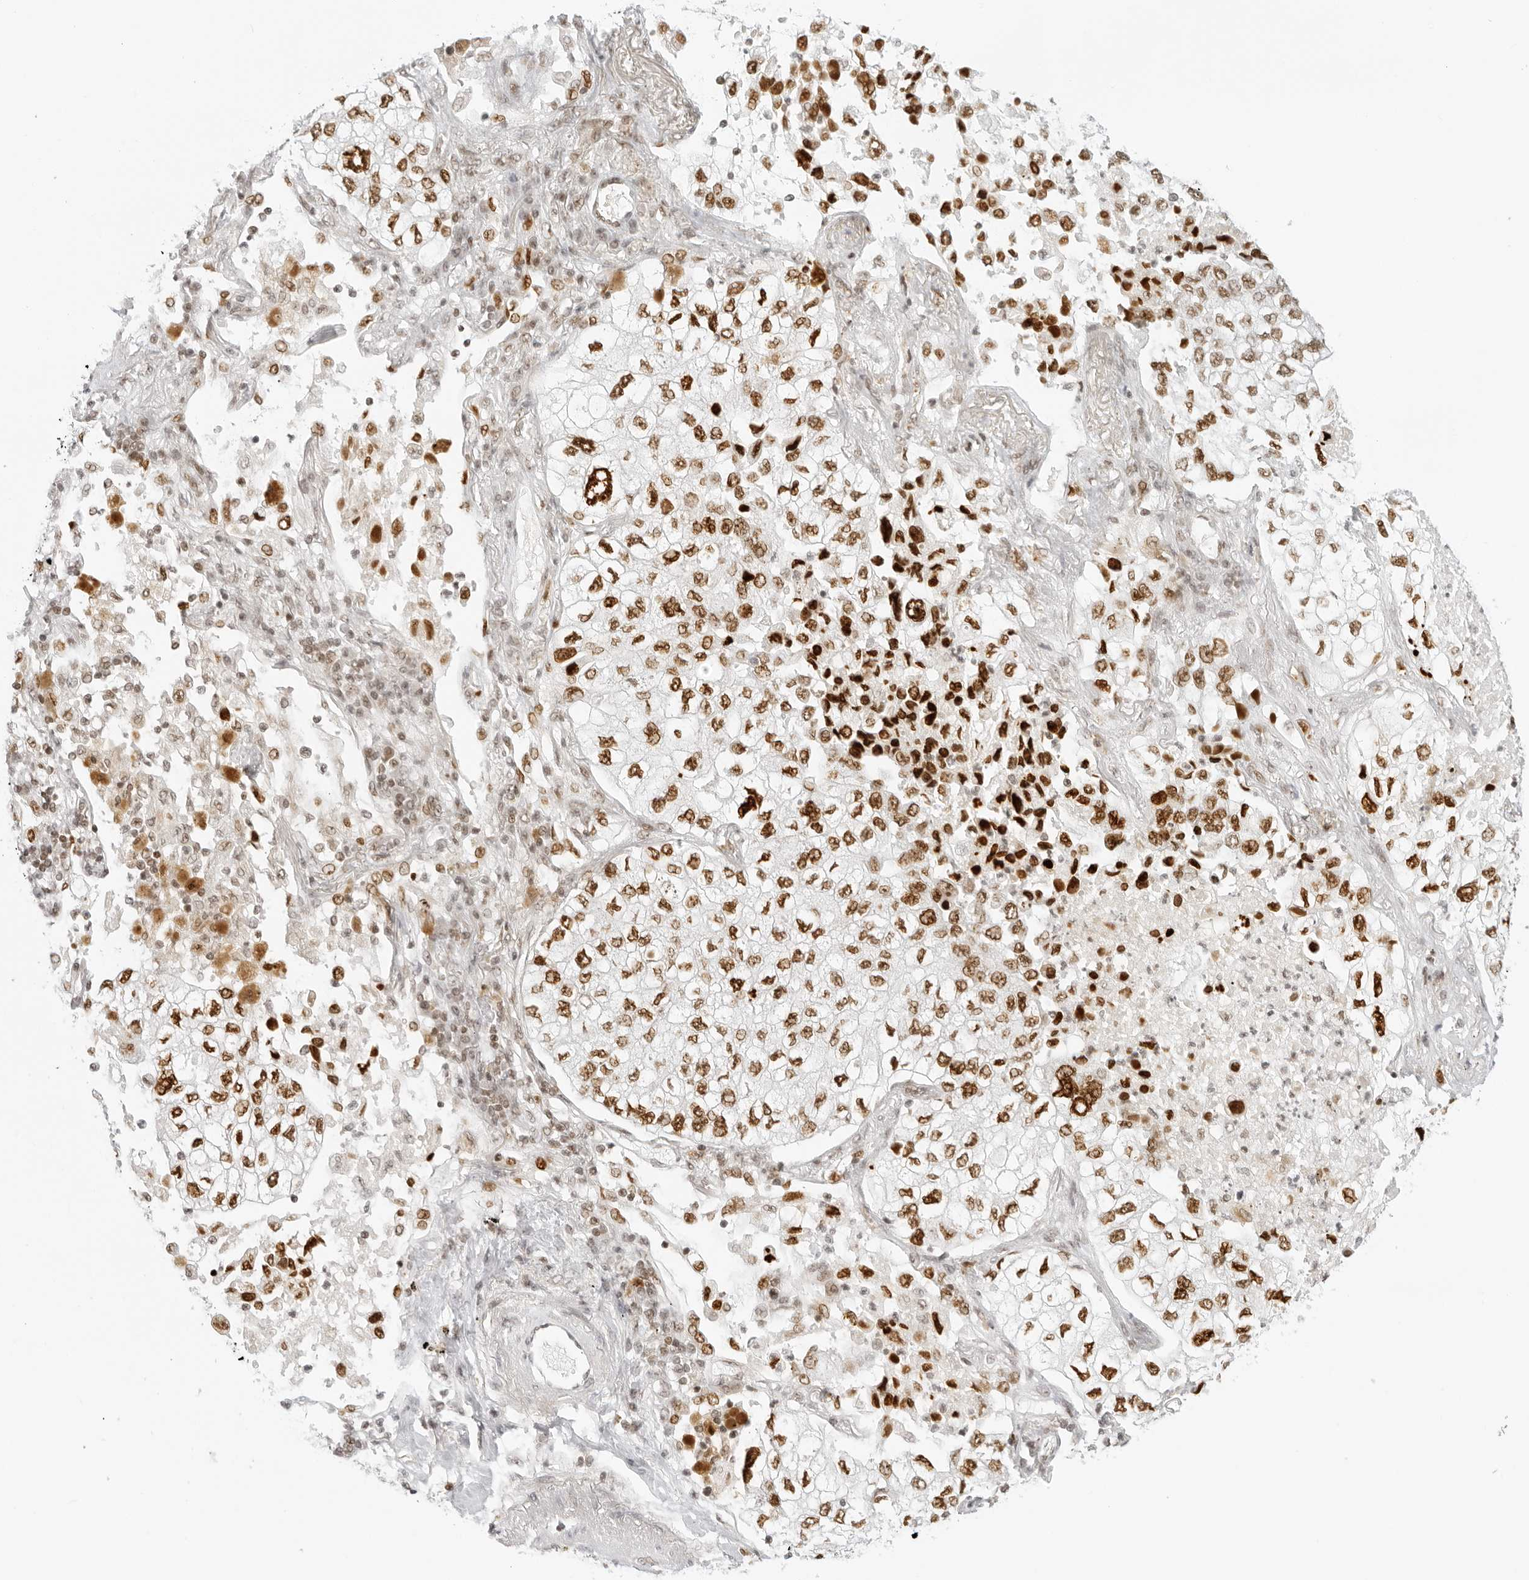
{"staining": {"intensity": "strong", "quantity": "25%-75%", "location": "nuclear"}, "tissue": "lung cancer", "cell_type": "Tumor cells", "image_type": "cancer", "snomed": [{"axis": "morphology", "description": "Adenocarcinoma, NOS"}, {"axis": "topography", "description": "Lung"}], "caption": "Adenocarcinoma (lung) was stained to show a protein in brown. There is high levels of strong nuclear staining in approximately 25%-75% of tumor cells.", "gene": "RCC1", "patient": {"sex": "male", "age": 63}}